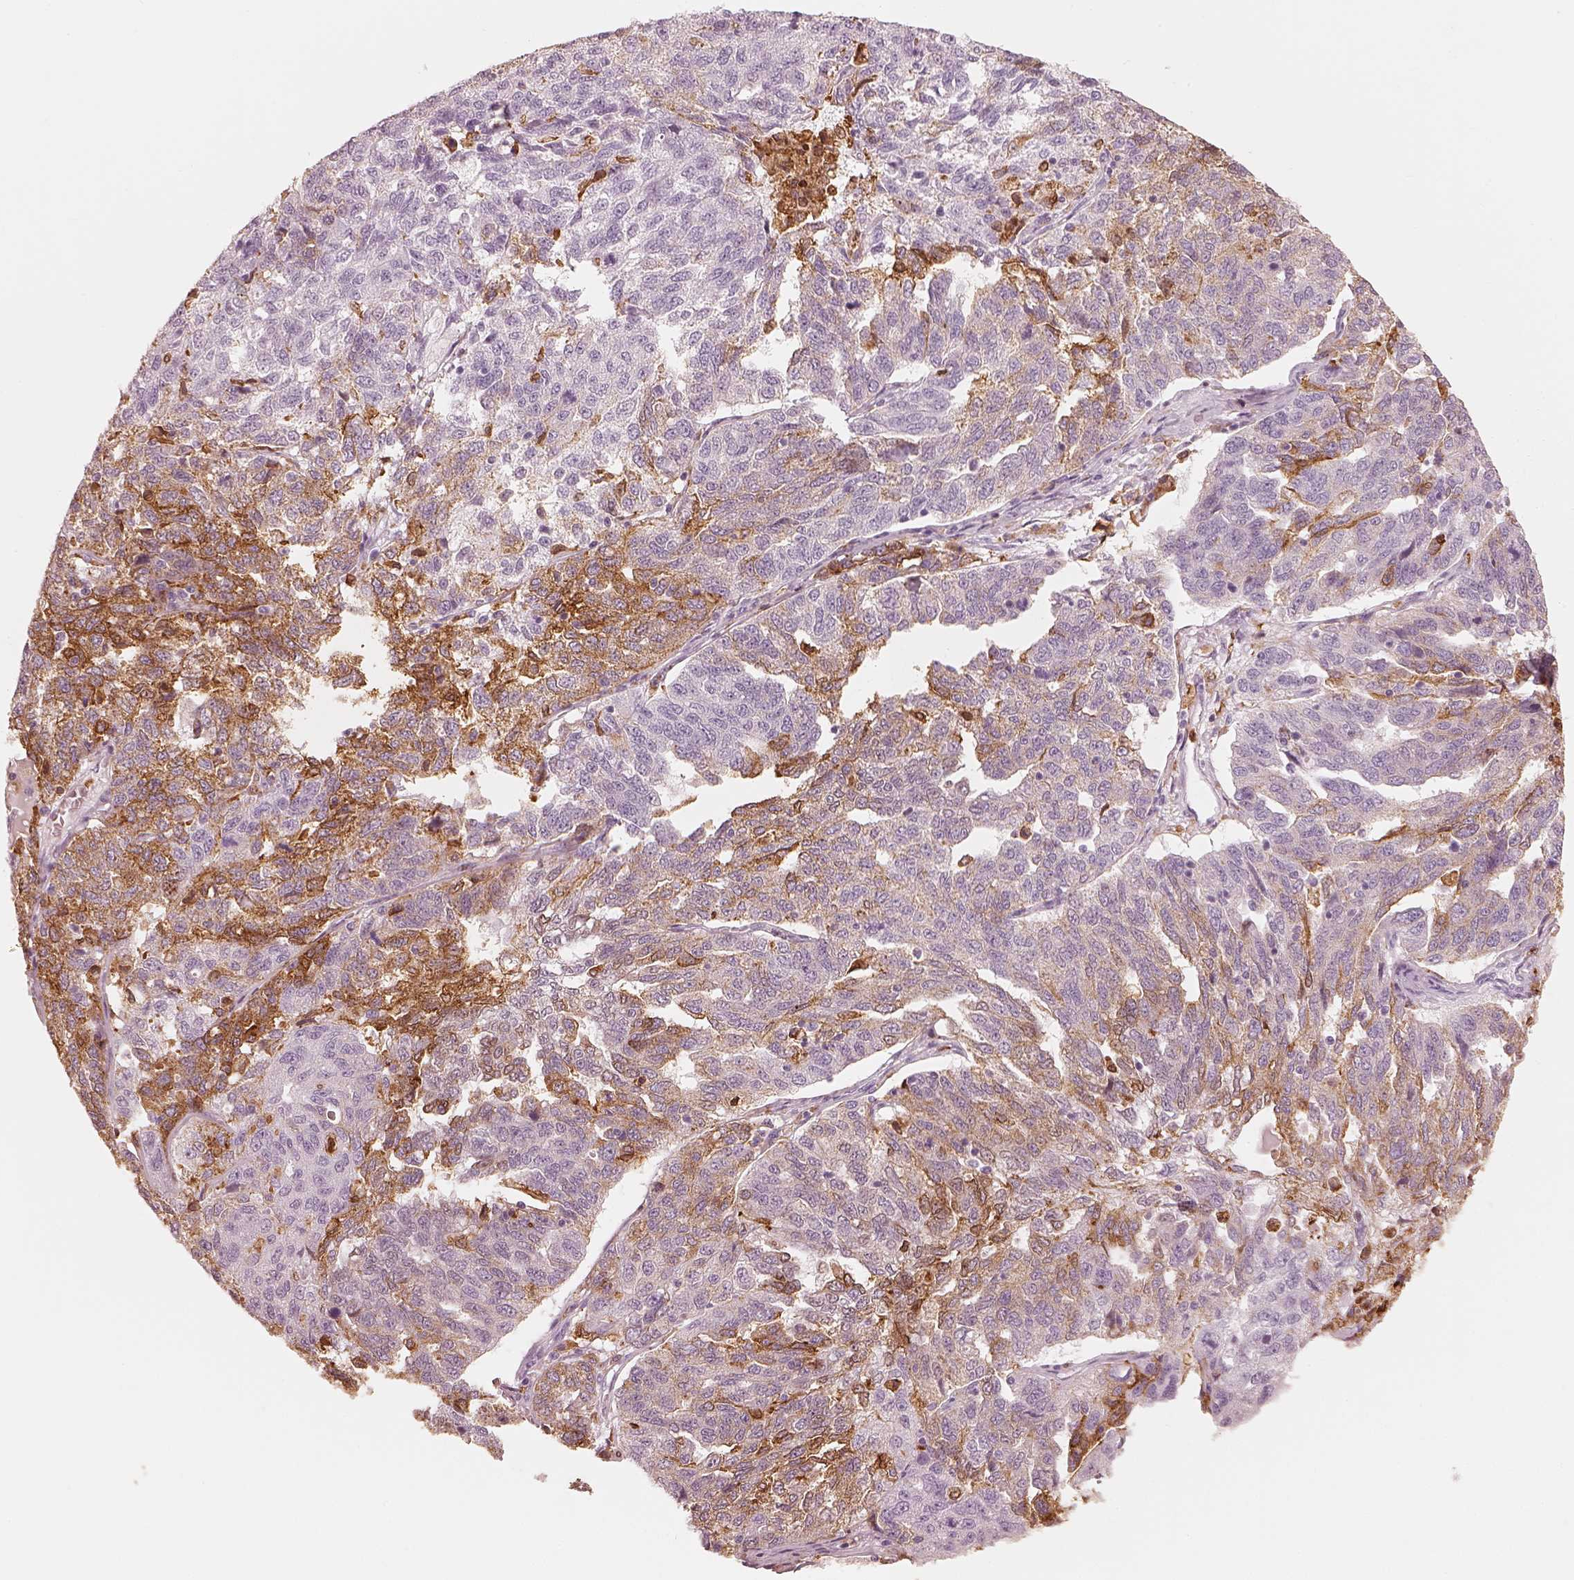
{"staining": {"intensity": "moderate", "quantity": "<25%", "location": "cytoplasmic/membranous,nuclear"}, "tissue": "ovarian cancer", "cell_type": "Tumor cells", "image_type": "cancer", "snomed": [{"axis": "morphology", "description": "Cystadenocarcinoma, serous, NOS"}, {"axis": "topography", "description": "Ovary"}], "caption": "The photomicrograph displays immunohistochemical staining of ovarian serous cystadenocarcinoma. There is moderate cytoplasmic/membranous and nuclear staining is seen in about <25% of tumor cells. (brown staining indicates protein expression, while blue staining denotes nuclei).", "gene": "ALOX5", "patient": {"sex": "female", "age": 71}}